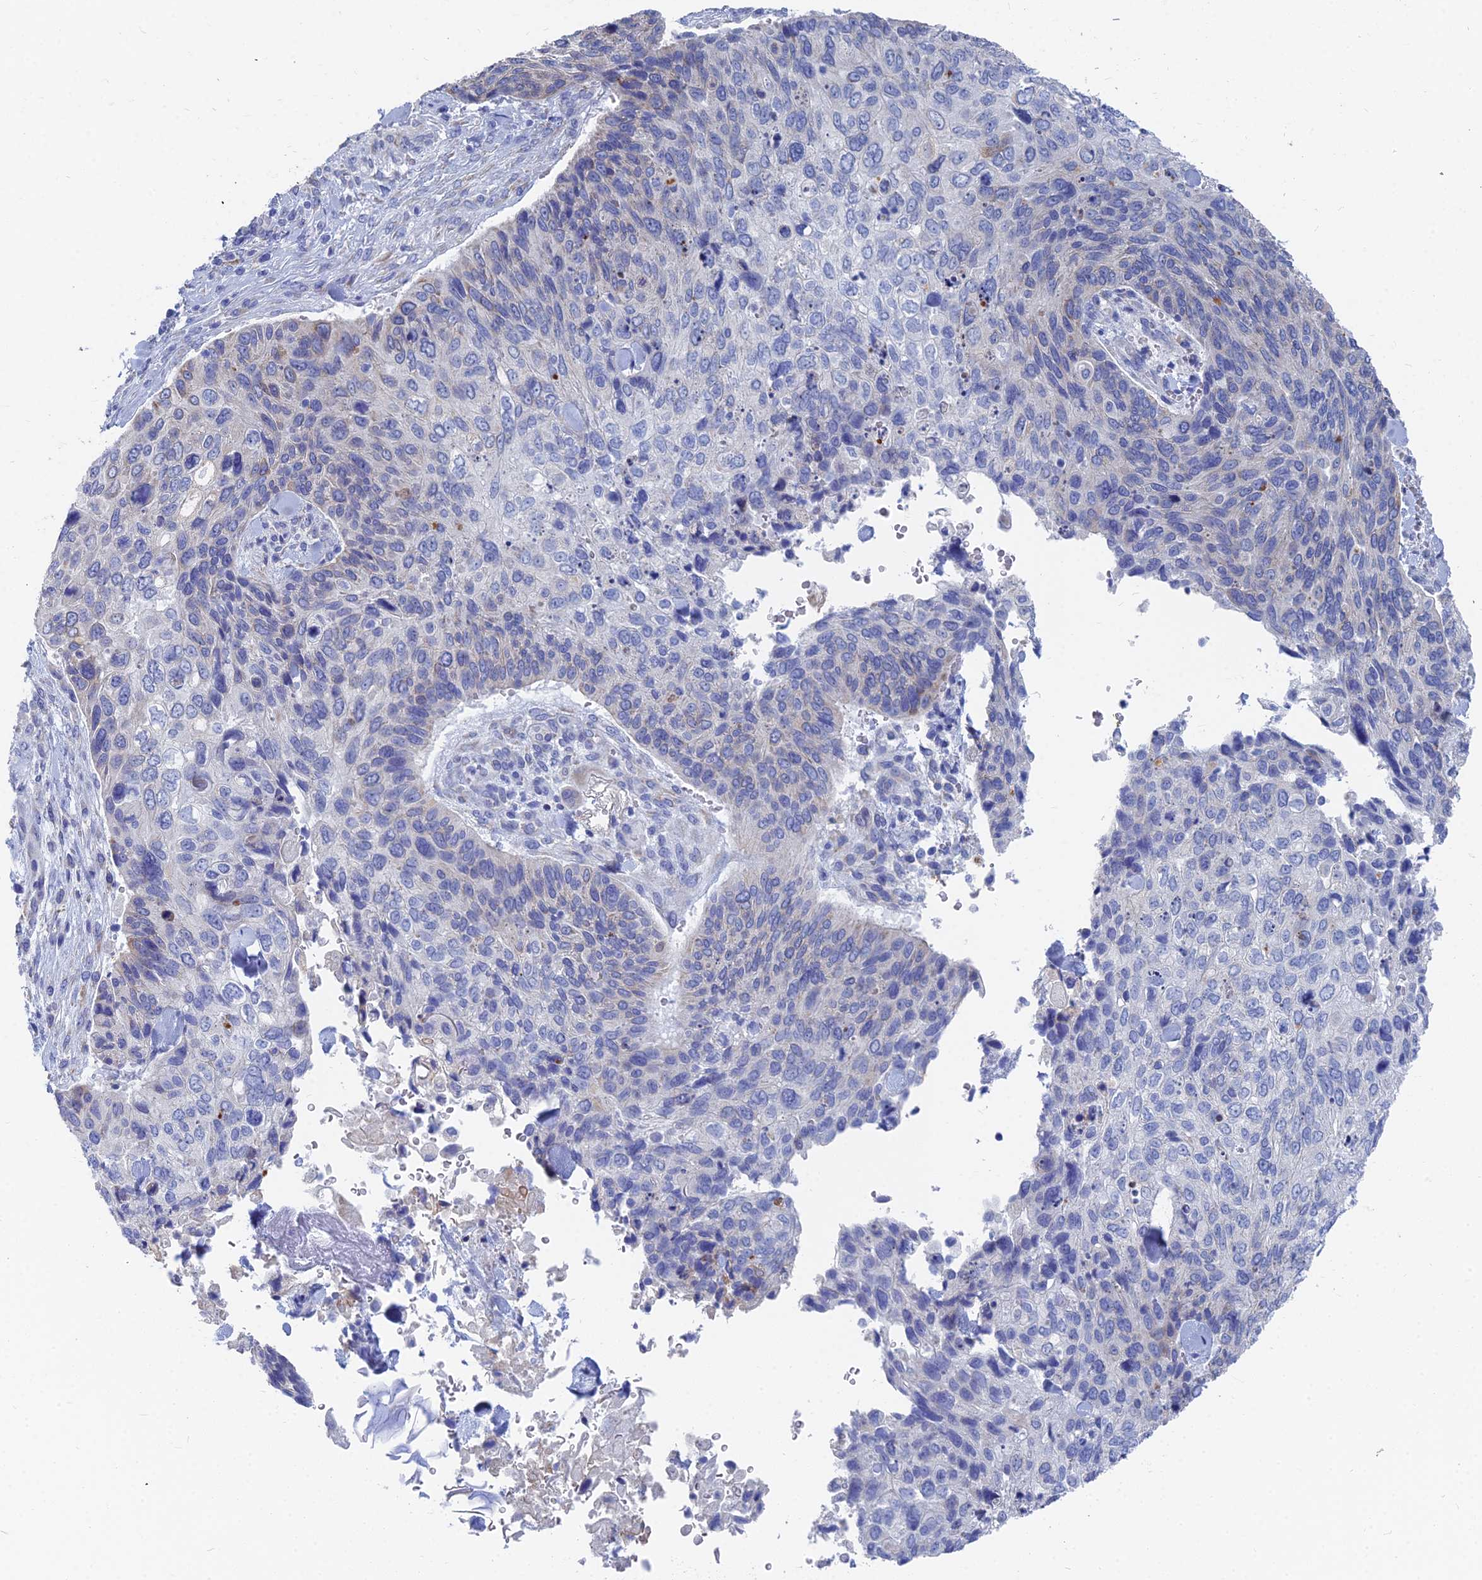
{"staining": {"intensity": "negative", "quantity": "none", "location": "none"}, "tissue": "skin cancer", "cell_type": "Tumor cells", "image_type": "cancer", "snomed": [{"axis": "morphology", "description": "Basal cell carcinoma"}, {"axis": "topography", "description": "Skin"}], "caption": "Immunohistochemistry photomicrograph of neoplastic tissue: human skin basal cell carcinoma stained with DAB demonstrates no significant protein expression in tumor cells.", "gene": "TNNT3", "patient": {"sex": "female", "age": 74}}